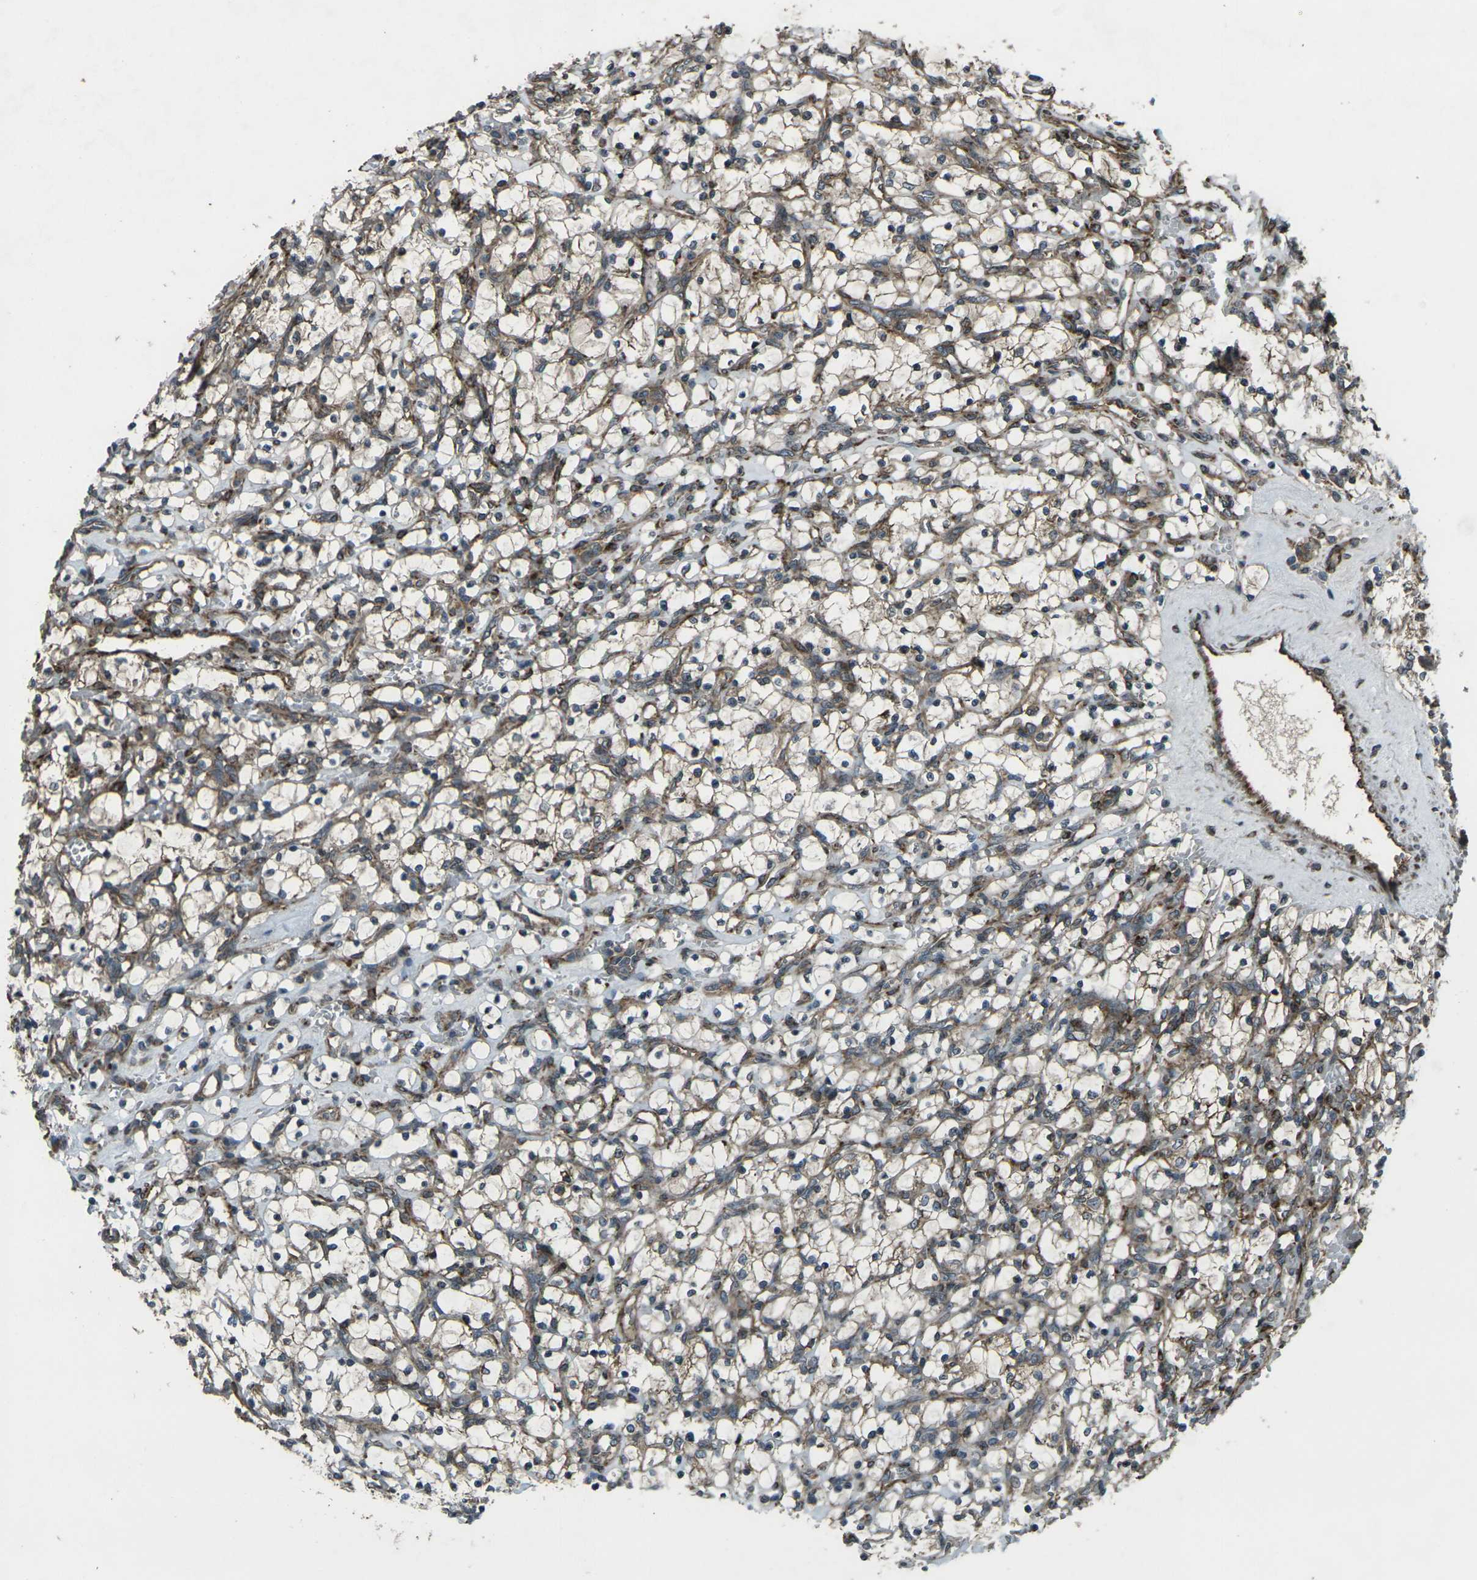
{"staining": {"intensity": "moderate", "quantity": ">75%", "location": "cytoplasmic/membranous"}, "tissue": "renal cancer", "cell_type": "Tumor cells", "image_type": "cancer", "snomed": [{"axis": "morphology", "description": "Adenocarcinoma, NOS"}, {"axis": "topography", "description": "Kidney"}], "caption": "Moderate cytoplasmic/membranous staining is appreciated in approximately >75% of tumor cells in adenocarcinoma (renal). (Stains: DAB in brown, nuclei in blue, Microscopy: brightfield microscopy at high magnification).", "gene": "LSMEM1", "patient": {"sex": "female", "age": 69}}